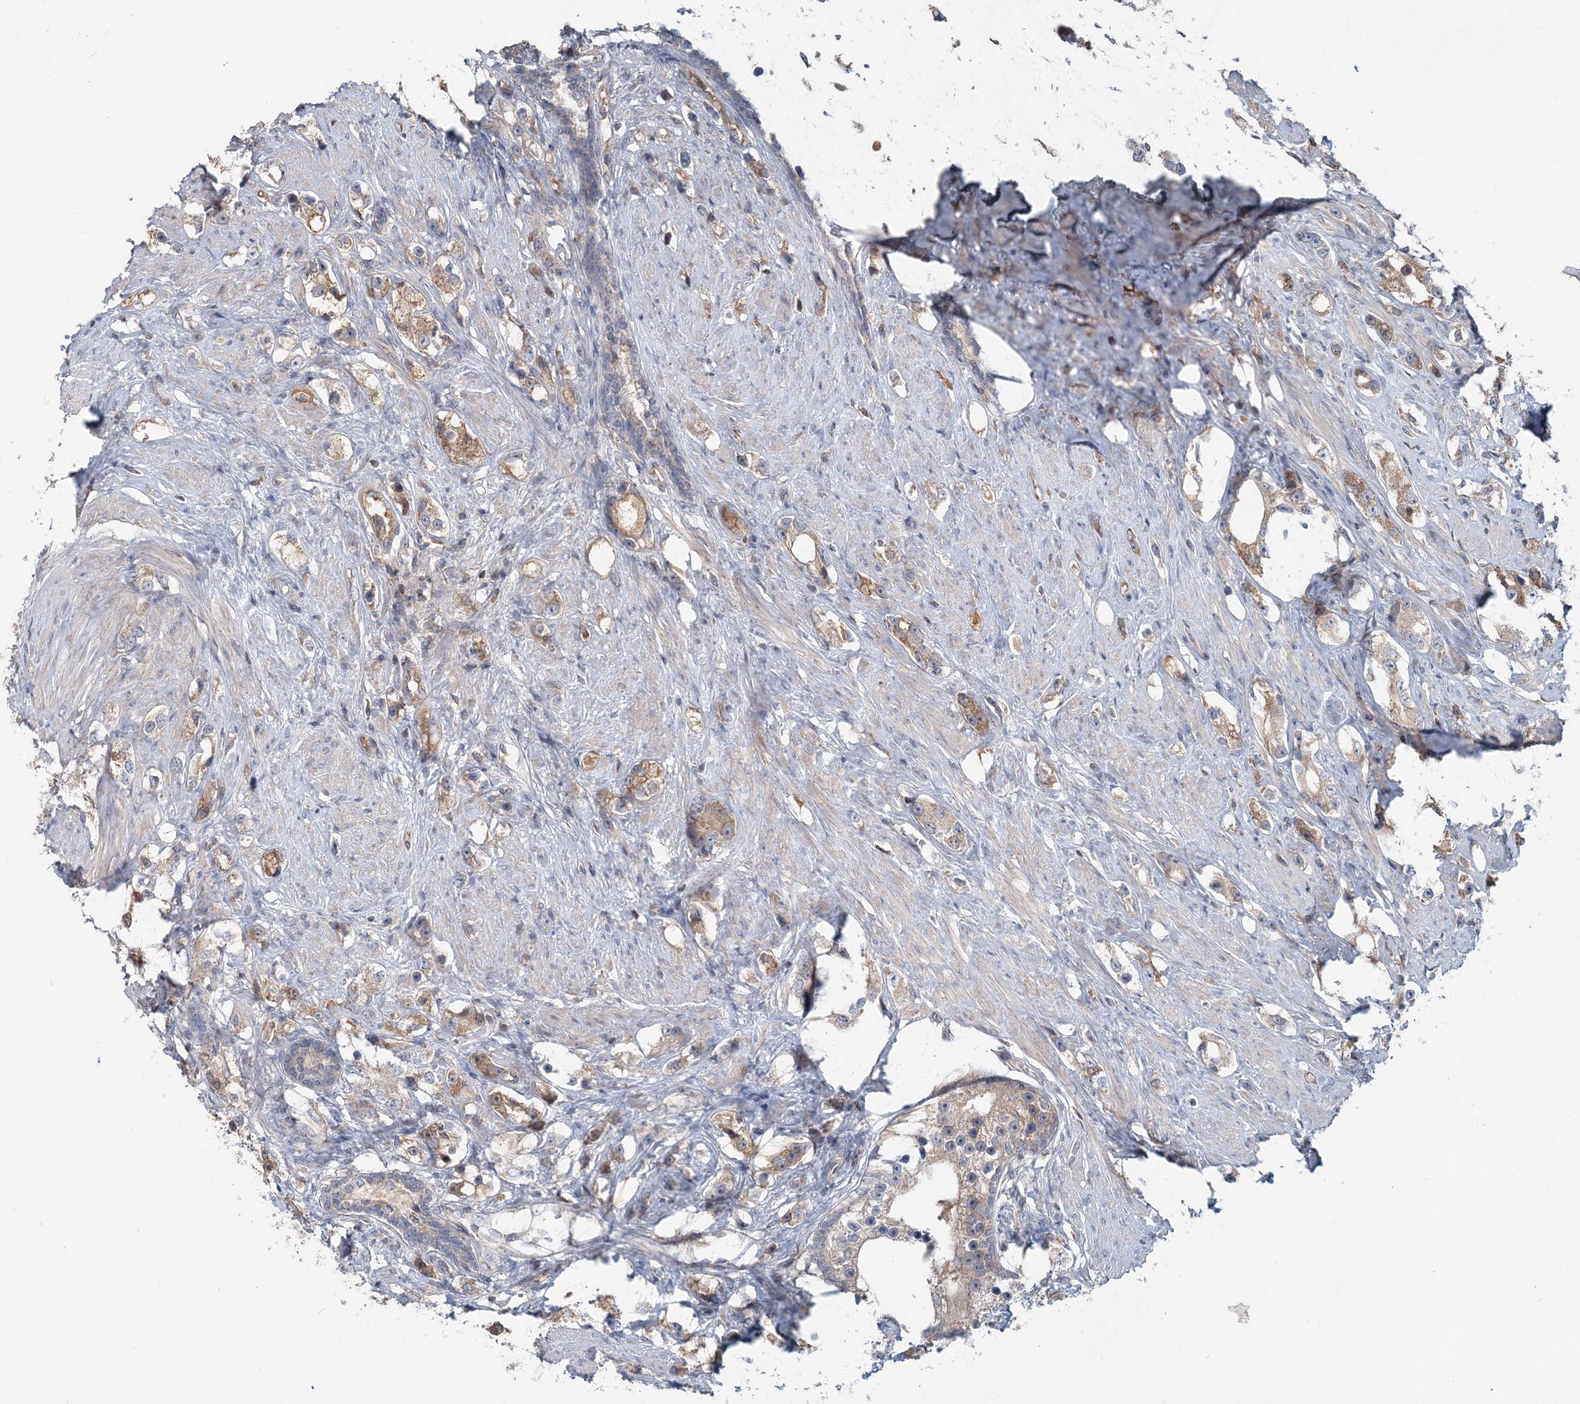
{"staining": {"intensity": "moderate", "quantity": ">75%", "location": "cytoplasmic/membranous"}, "tissue": "prostate cancer", "cell_type": "Tumor cells", "image_type": "cancer", "snomed": [{"axis": "morphology", "description": "Adenocarcinoma, High grade"}, {"axis": "topography", "description": "Prostate"}], "caption": "Moderate cytoplasmic/membranous protein expression is identified in approximately >75% of tumor cells in prostate adenocarcinoma (high-grade). (Stains: DAB in brown, nuclei in blue, Microscopy: brightfield microscopy at high magnification).", "gene": "RNF25", "patient": {"sex": "male", "age": 63}}